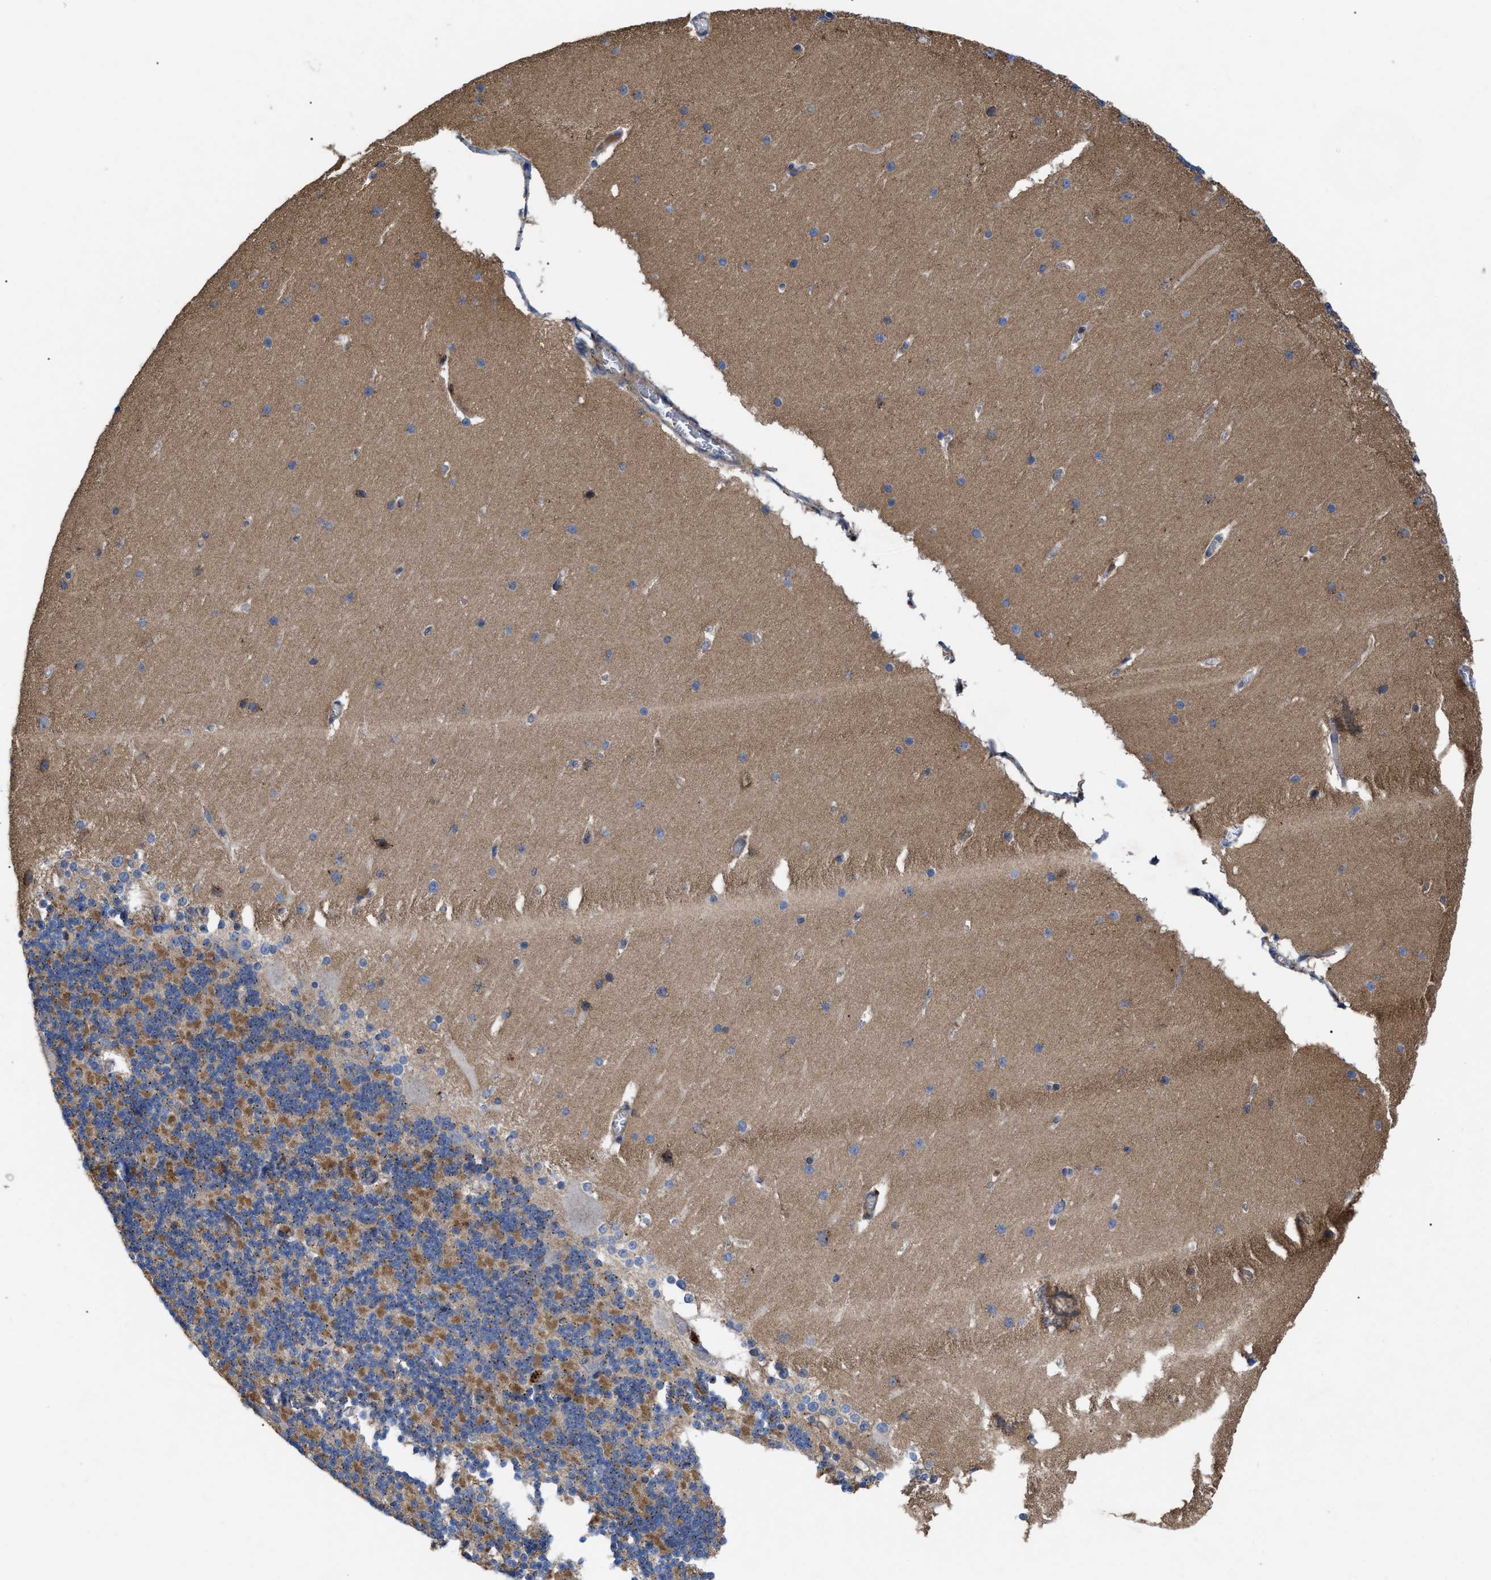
{"staining": {"intensity": "moderate", "quantity": "25%-75%", "location": "cytoplasmic/membranous"}, "tissue": "cerebellum", "cell_type": "Cells in granular layer", "image_type": "normal", "snomed": [{"axis": "morphology", "description": "Normal tissue, NOS"}, {"axis": "topography", "description": "Cerebellum"}], "caption": "Protein staining of unremarkable cerebellum exhibits moderate cytoplasmic/membranous expression in approximately 25%-75% of cells in granular layer. (Stains: DAB (3,3'-diaminobenzidine) in brown, nuclei in blue, Microscopy: brightfield microscopy at high magnification).", "gene": "FAM171A2", "patient": {"sex": "female", "age": 19}}